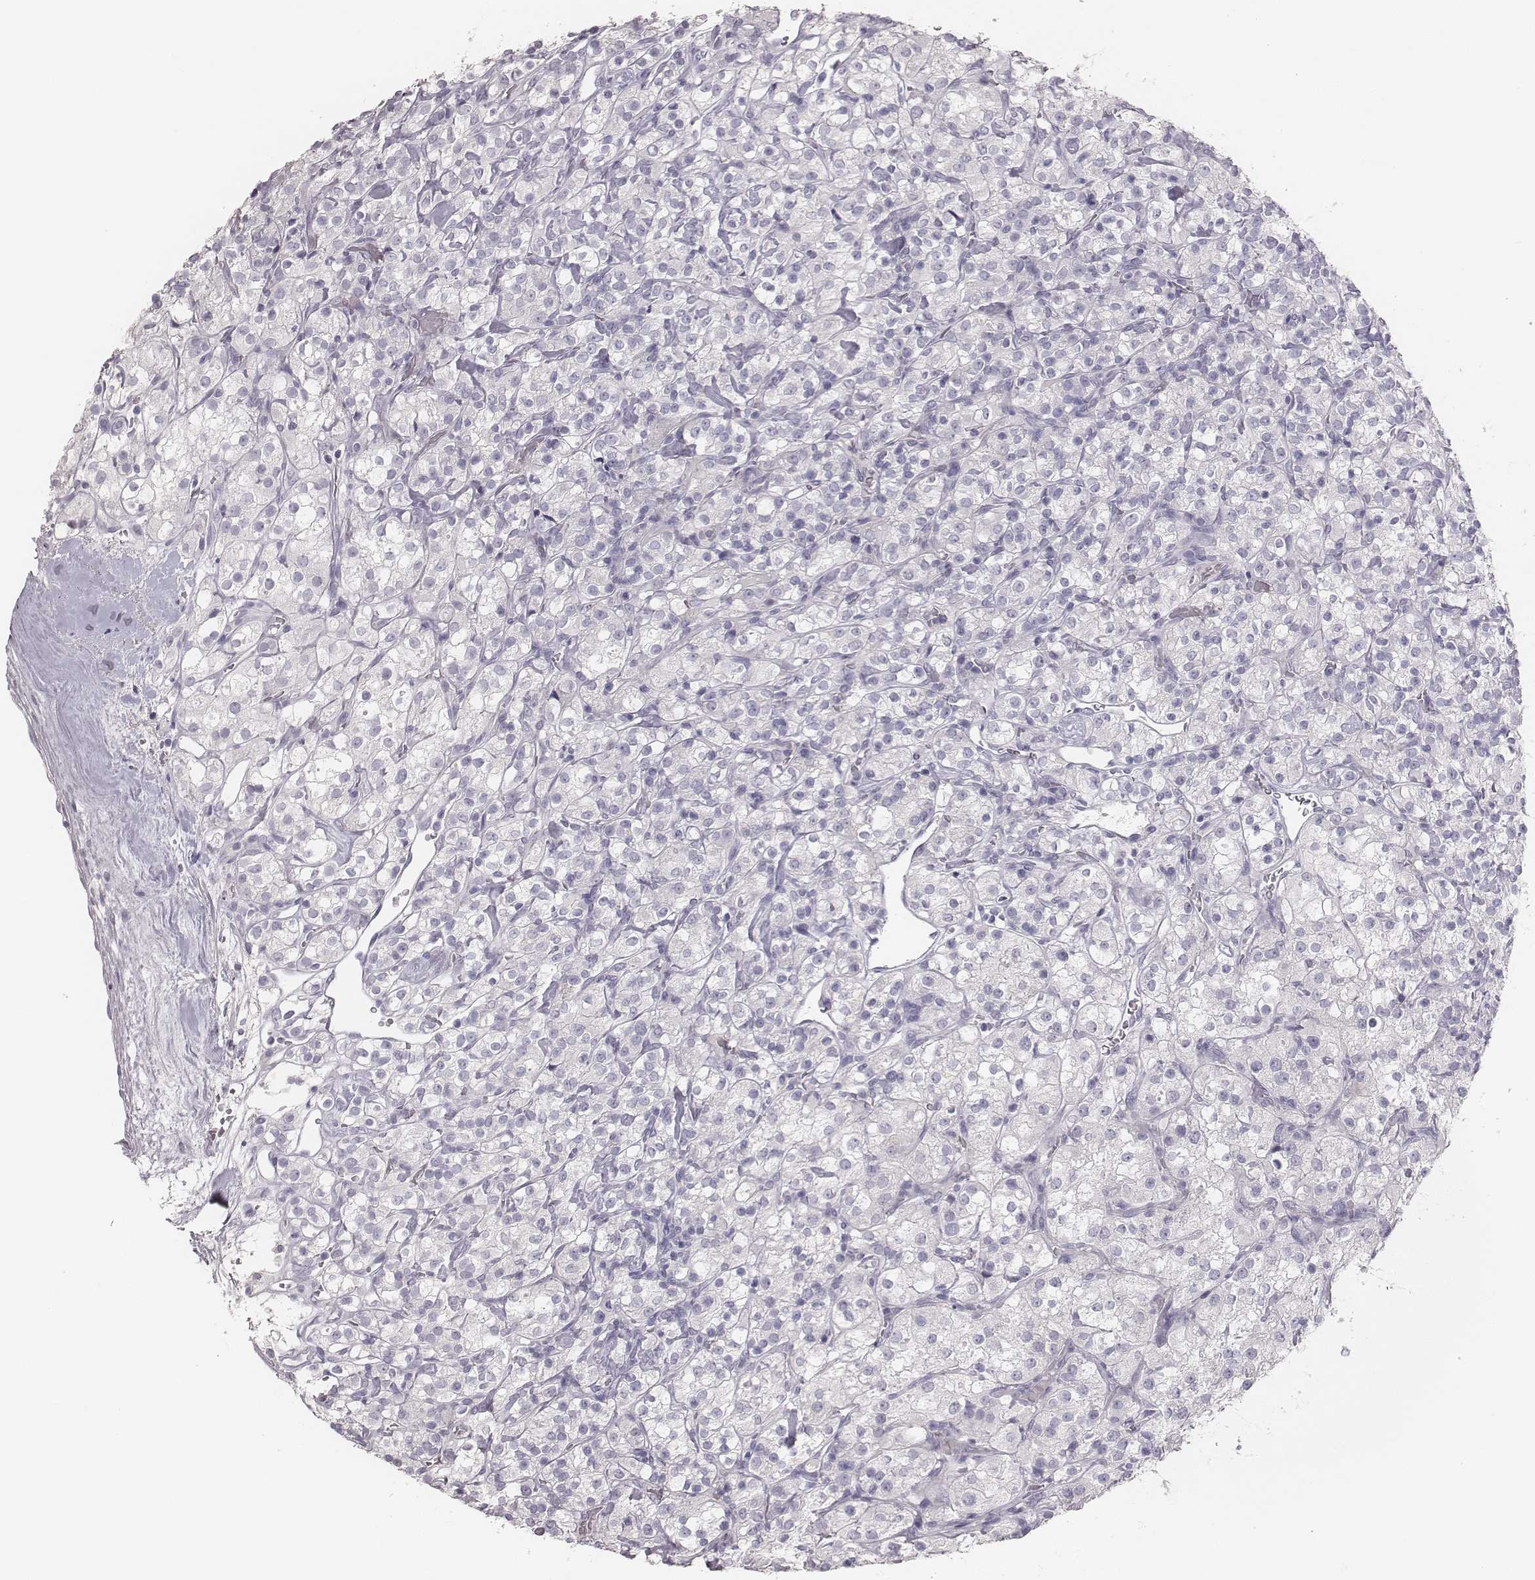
{"staining": {"intensity": "negative", "quantity": "none", "location": "none"}, "tissue": "renal cancer", "cell_type": "Tumor cells", "image_type": "cancer", "snomed": [{"axis": "morphology", "description": "Adenocarcinoma, NOS"}, {"axis": "topography", "description": "Kidney"}], "caption": "DAB immunohistochemical staining of human renal cancer exhibits no significant staining in tumor cells. The staining was performed using DAB to visualize the protein expression in brown, while the nuclei were stained in blue with hematoxylin (Magnification: 20x).", "gene": "MYH6", "patient": {"sex": "male", "age": 77}}